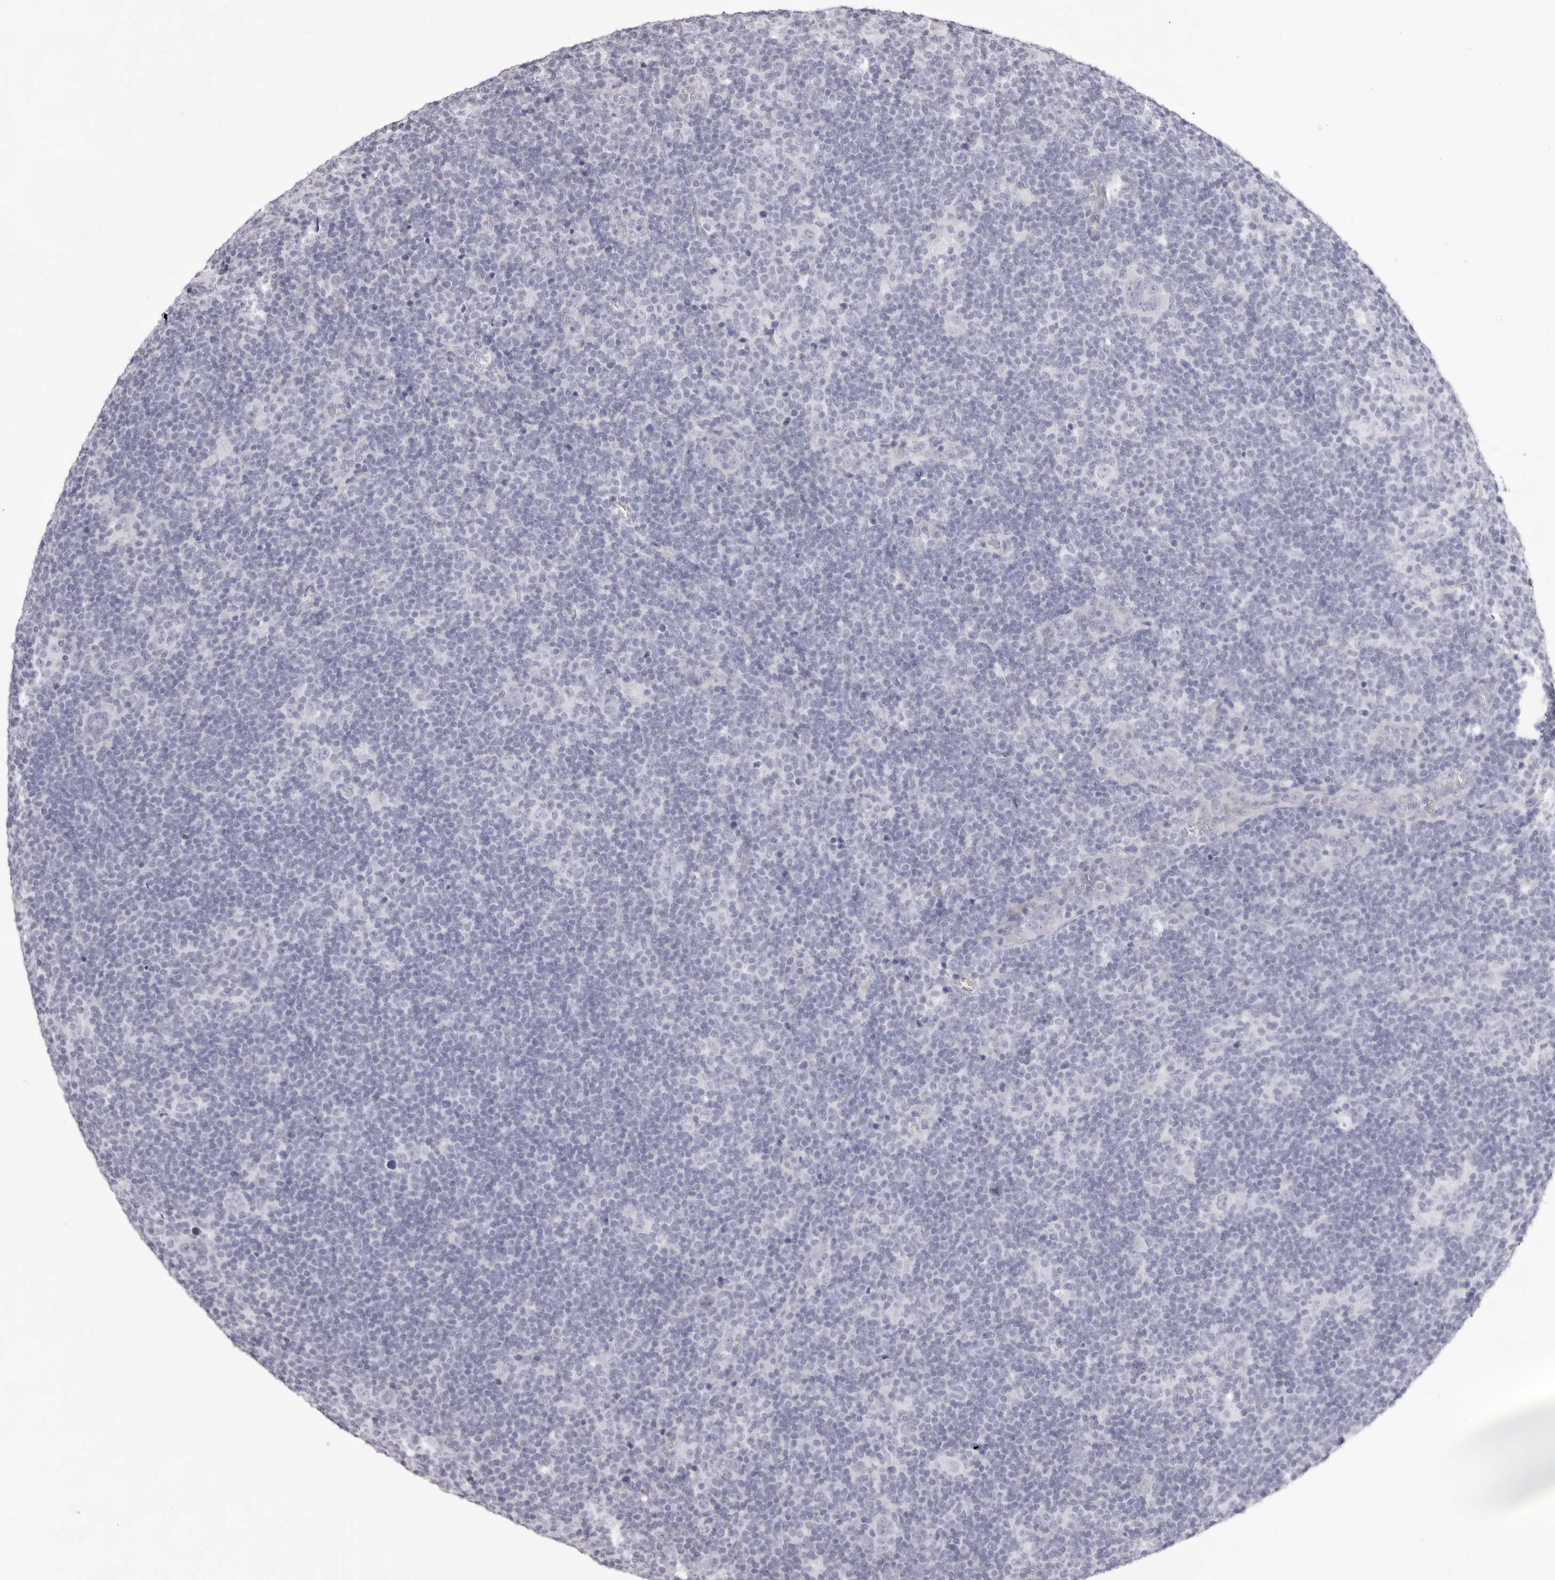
{"staining": {"intensity": "negative", "quantity": "none", "location": "none"}, "tissue": "lymphoma", "cell_type": "Tumor cells", "image_type": "cancer", "snomed": [{"axis": "morphology", "description": "Hodgkin's disease, NOS"}, {"axis": "topography", "description": "Lymph node"}], "caption": "Tumor cells are negative for brown protein staining in lymphoma. The staining is performed using DAB brown chromogen with nuclei counter-stained in using hematoxylin.", "gene": "SPTA1", "patient": {"sex": "female", "age": 57}}